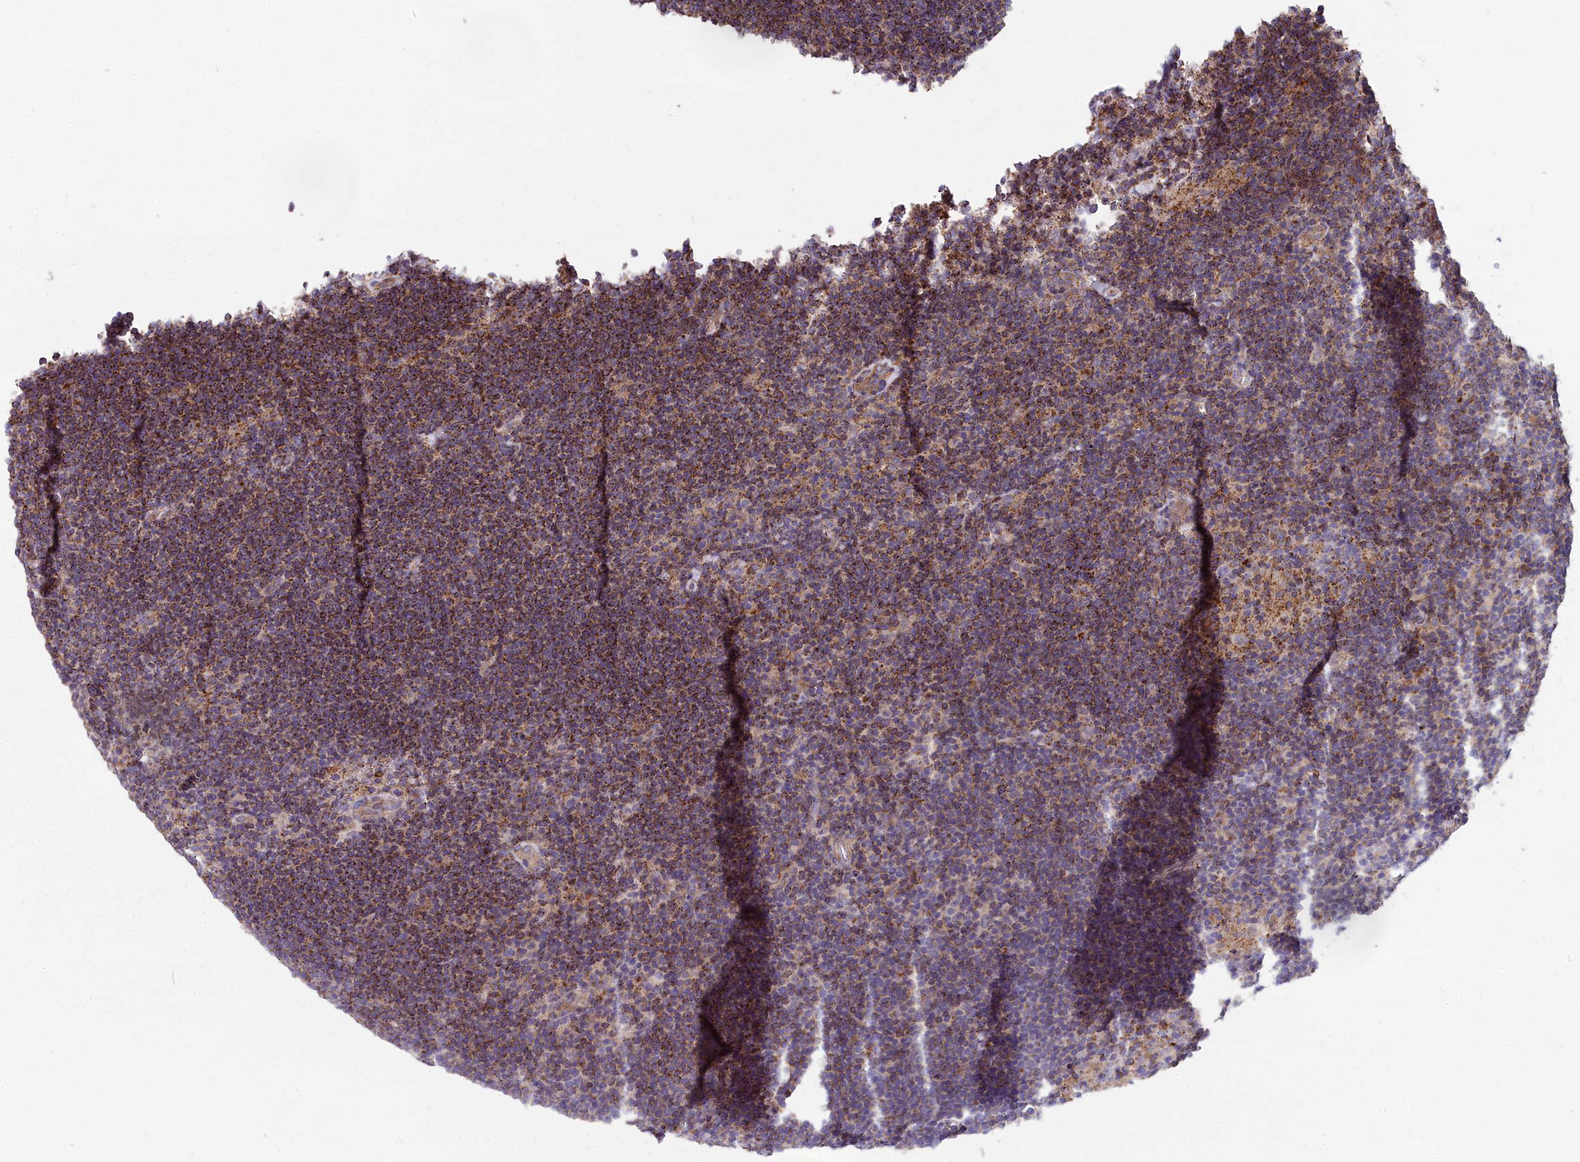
{"staining": {"intensity": "negative", "quantity": "none", "location": "none"}, "tissue": "lymphoma", "cell_type": "Tumor cells", "image_type": "cancer", "snomed": [{"axis": "morphology", "description": "Hodgkin's disease, NOS"}, {"axis": "topography", "description": "Lymph node"}], "caption": "IHC micrograph of human lymphoma stained for a protein (brown), which shows no positivity in tumor cells. (Immunohistochemistry (ihc), brightfield microscopy, high magnification).", "gene": "FRMPD1", "patient": {"sex": "female", "age": 57}}